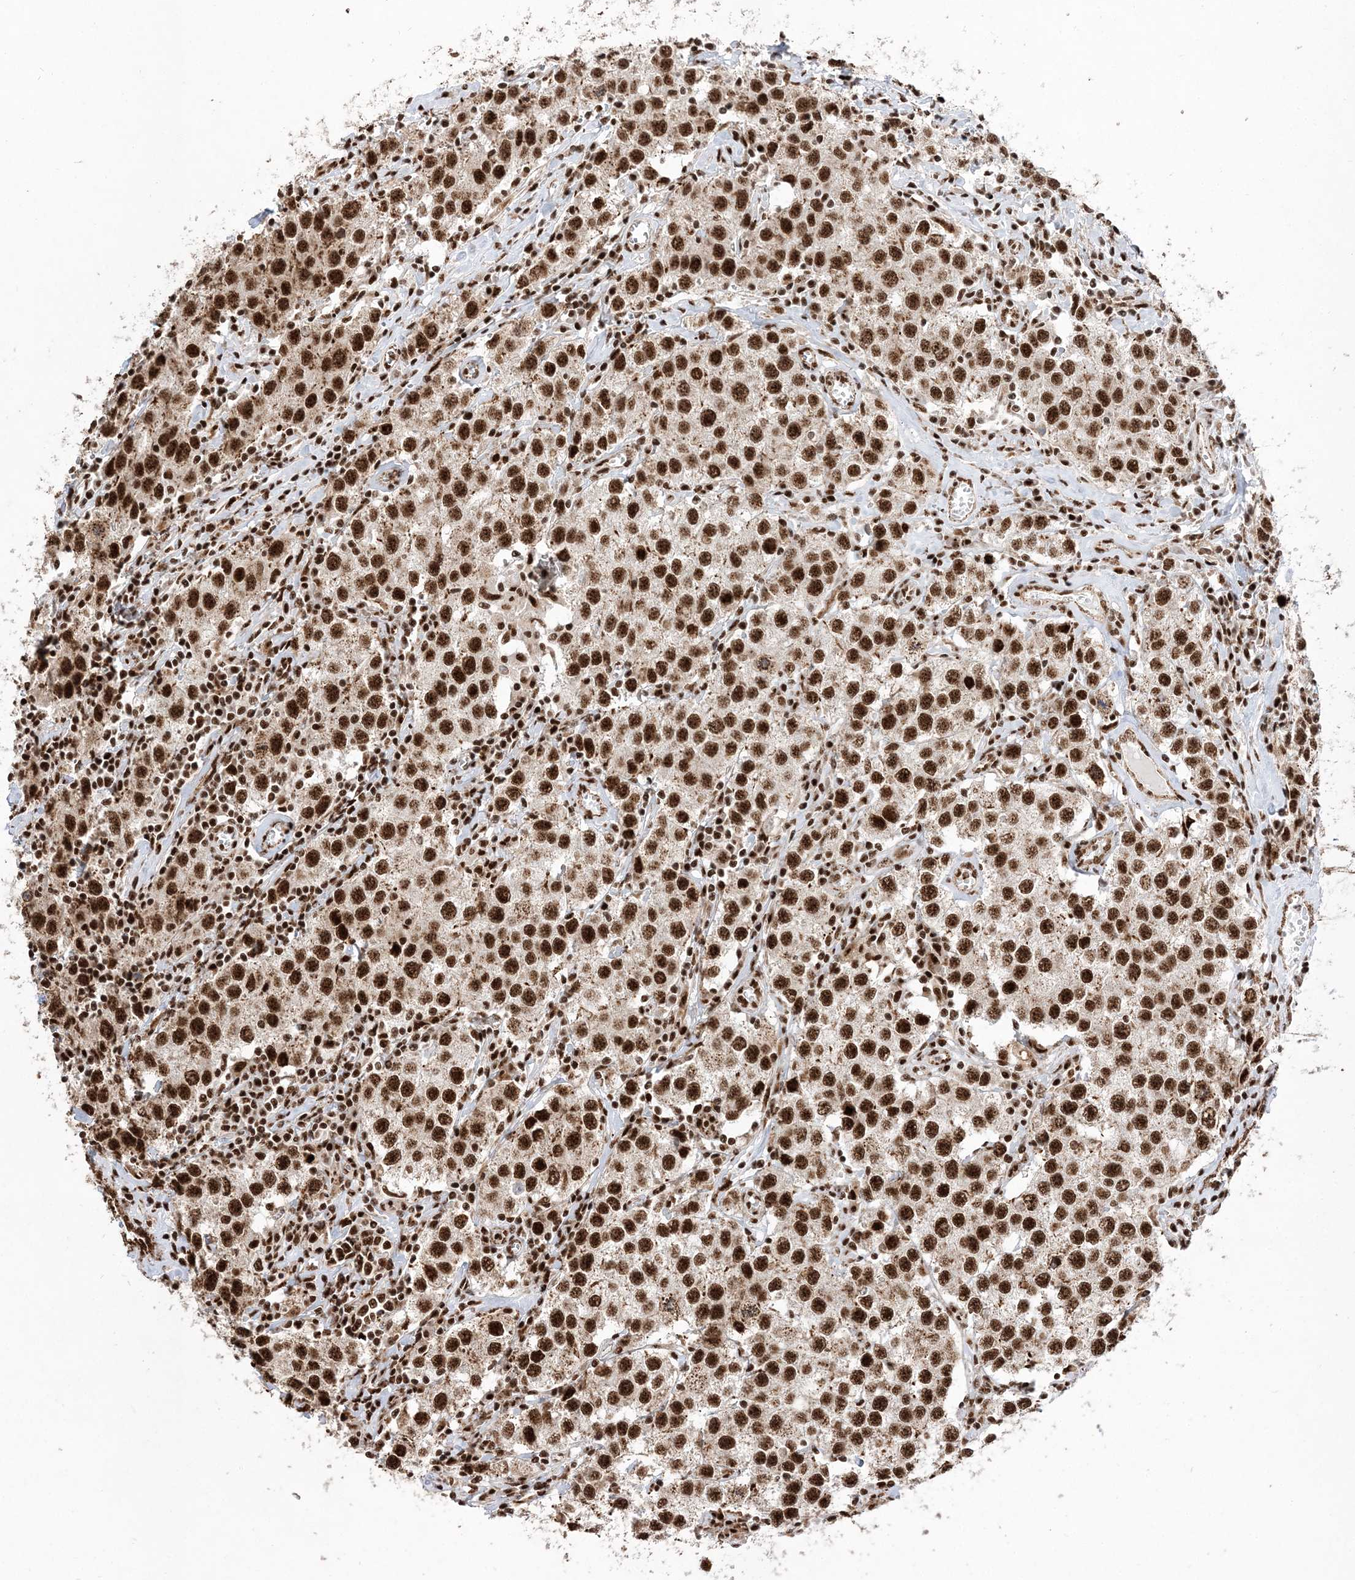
{"staining": {"intensity": "strong", "quantity": ">75%", "location": "nuclear"}, "tissue": "testis cancer", "cell_type": "Tumor cells", "image_type": "cancer", "snomed": [{"axis": "morphology", "description": "Seminoma, NOS"}, {"axis": "morphology", "description": "Carcinoma, Embryonal, NOS"}, {"axis": "topography", "description": "Testis"}], "caption": "Tumor cells exhibit strong nuclear expression in about >75% of cells in embryonal carcinoma (testis). The protein is shown in brown color, while the nuclei are stained blue.", "gene": "RBM17", "patient": {"sex": "male", "age": 43}}